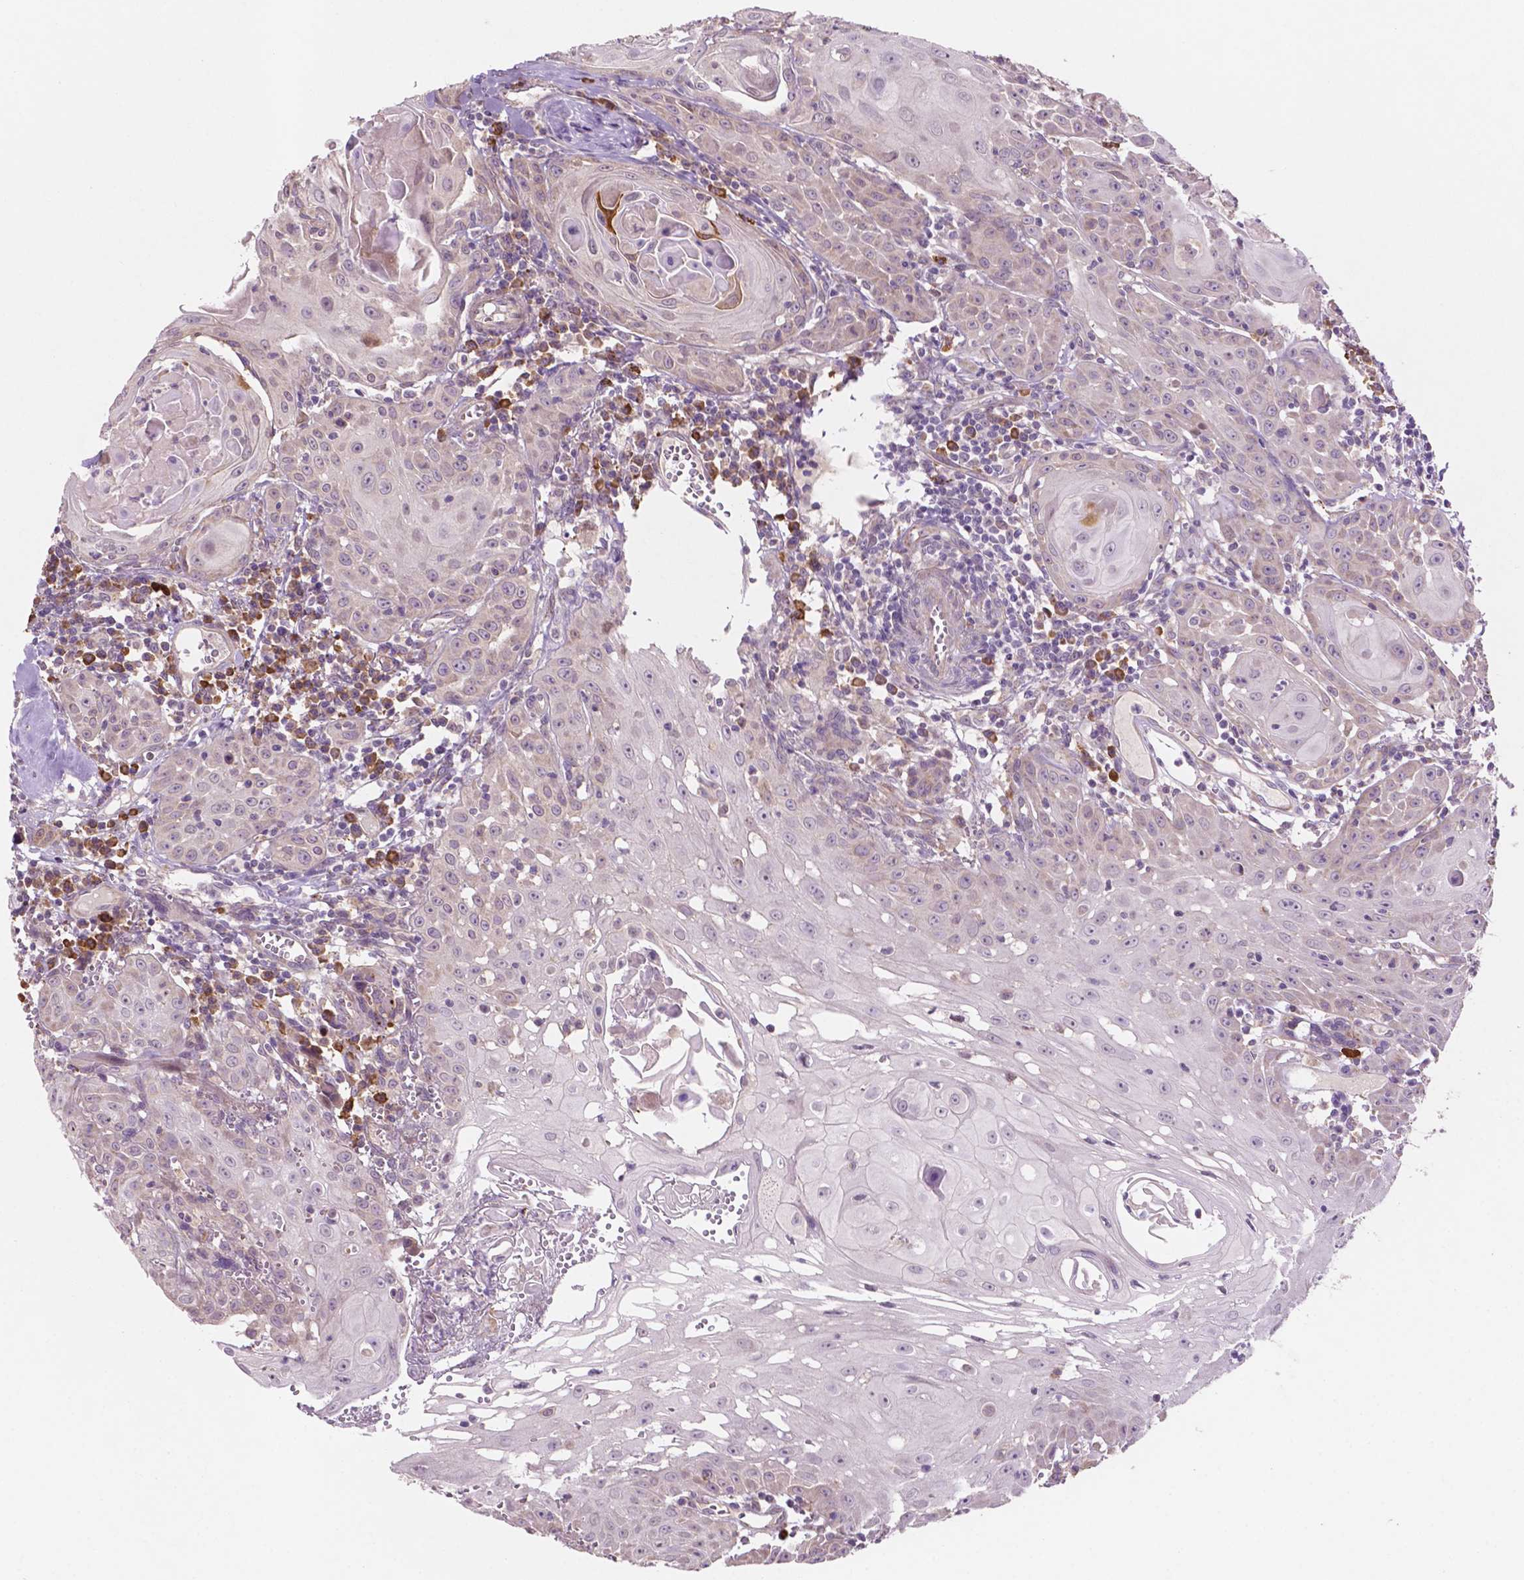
{"staining": {"intensity": "negative", "quantity": "none", "location": "none"}, "tissue": "head and neck cancer", "cell_type": "Tumor cells", "image_type": "cancer", "snomed": [{"axis": "morphology", "description": "Squamous cell carcinoma, NOS"}, {"axis": "topography", "description": "Head-Neck"}], "caption": "Immunohistochemistry (IHC) histopathology image of neoplastic tissue: head and neck cancer stained with DAB (3,3'-diaminobenzidine) exhibits no significant protein staining in tumor cells. (DAB immunohistochemistry (IHC), high magnification).", "gene": "LRP1B", "patient": {"sex": "female", "age": 80}}